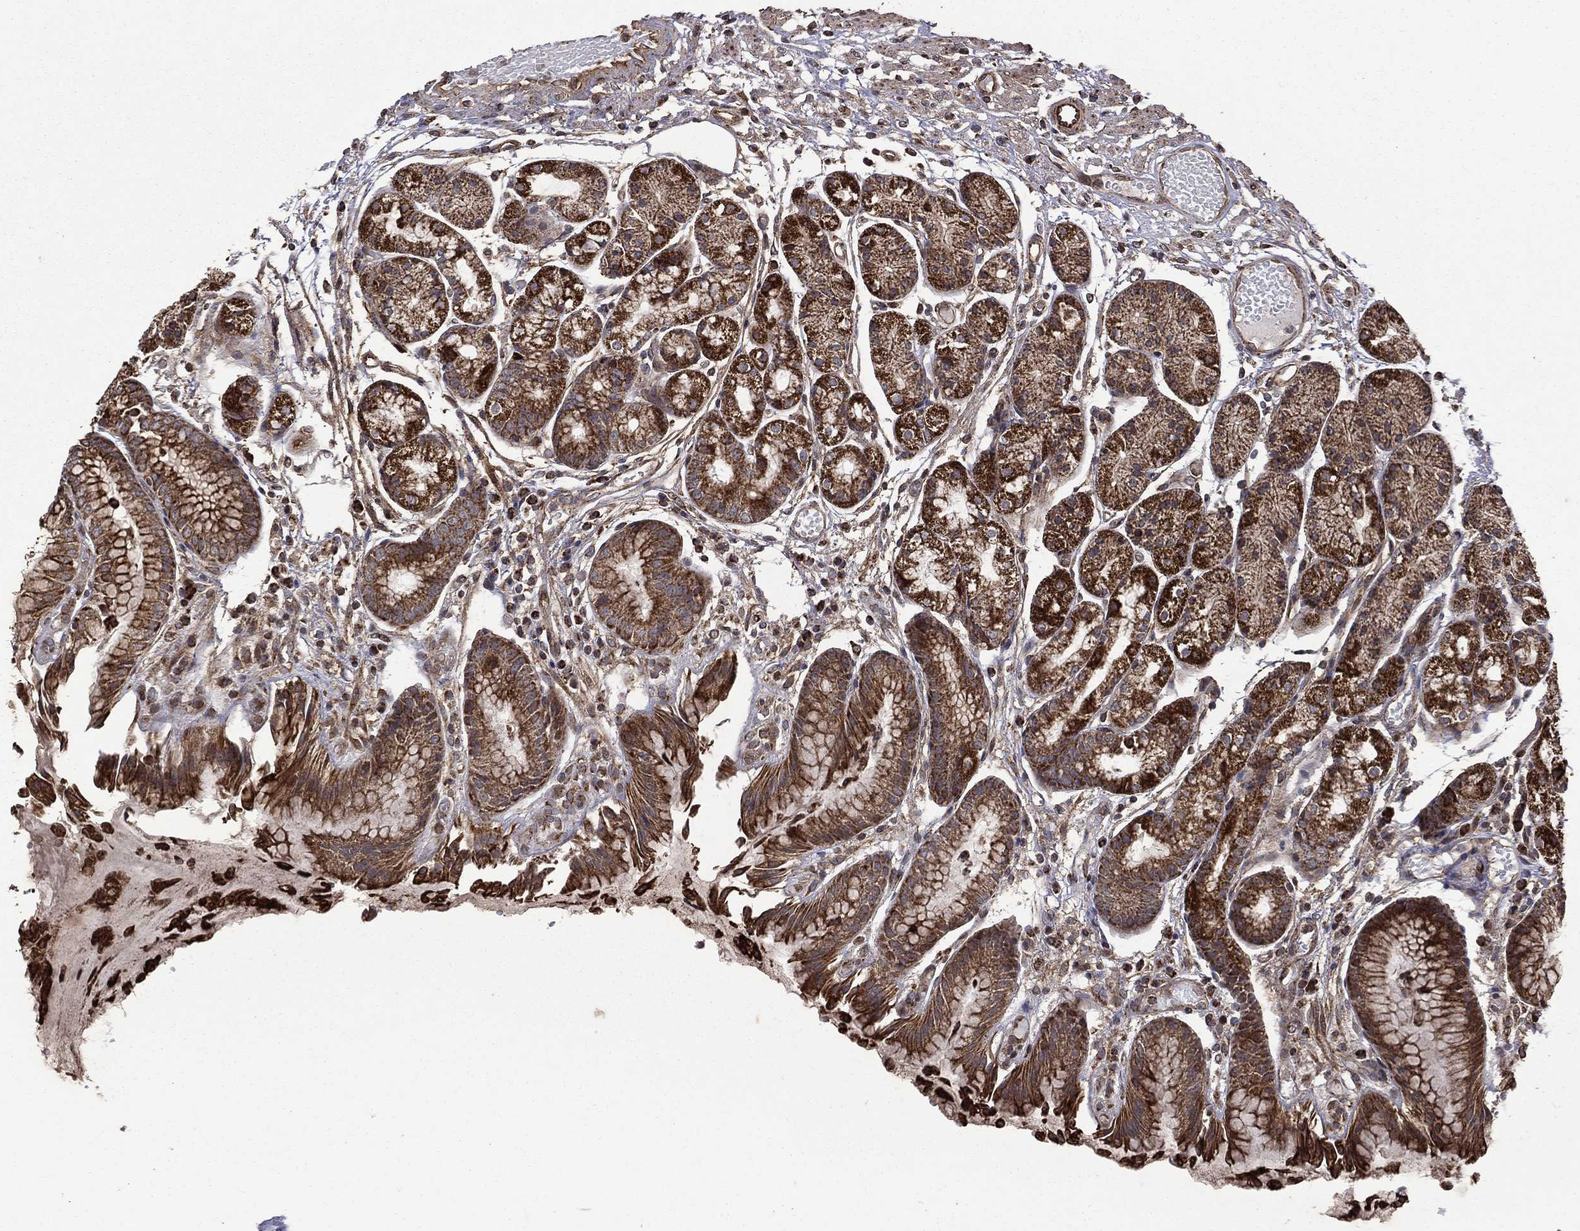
{"staining": {"intensity": "strong", "quantity": "25%-75%", "location": "cytoplasmic/membranous"}, "tissue": "stomach", "cell_type": "Glandular cells", "image_type": "normal", "snomed": [{"axis": "morphology", "description": "Normal tissue, NOS"}, {"axis": "topography", "description": "Stomach, upper"}], "caption": "Protein expression by IHC exhibits strong cytoplasmic/membranous positivity in about 25%-75% of glandular cells in normal stomach. The staining is performed using DAB (3,3'-diaminobenzidine) brown chromogen to label protein expression. The nuclei are counter-stained blue using hematoxylin.", "gene": "GIMAP6", "patient": {"sex": "male", "age": 72}}